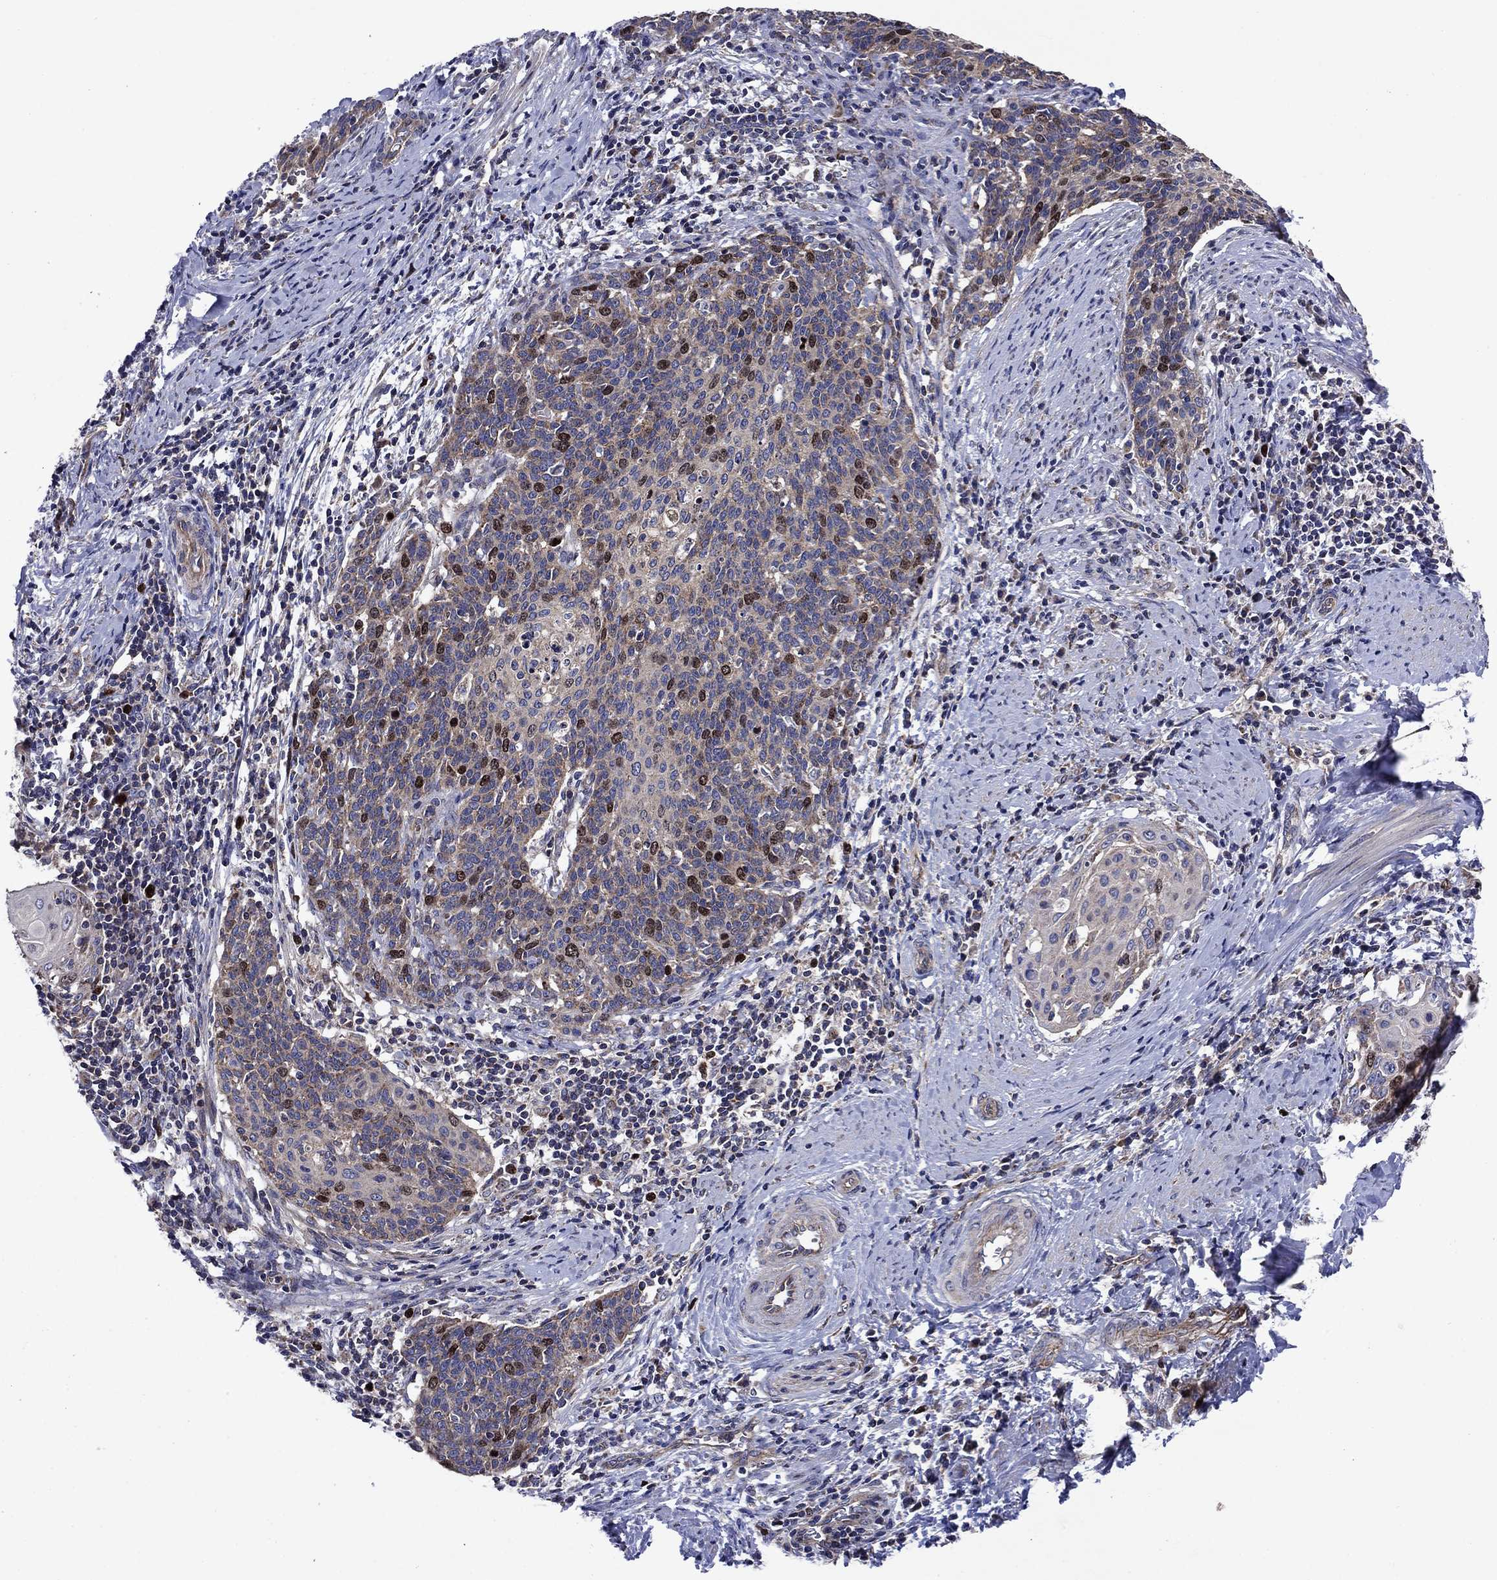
{"staining": {"intensity": "moderate", "quantity": "<25%", "location": "nuclear"}, "tissue": "cervical cancer", "cell_type": "Tumor cells", "image_type": "cancer", "snomed": [{"axis": "morphology", "description": "Squamous cell carcinoma, NOS"}, {"axis": "topography", "description": "Cervix"}], "caption": "Squamous cell carcinoma (cervical) tissue shows moderate nuclear expression in approximately <25% of tumor cells, visualized by immunohistochemistry. The staining was performed using DAB (3,3'-diaminobenzidine) to visualize the protein expression in brown, while the nuclei were stained in blue with hematoxylin (Magnification: 20x).", "gene": "KIF22", "patient": {"sex": "female", "age": 39}}